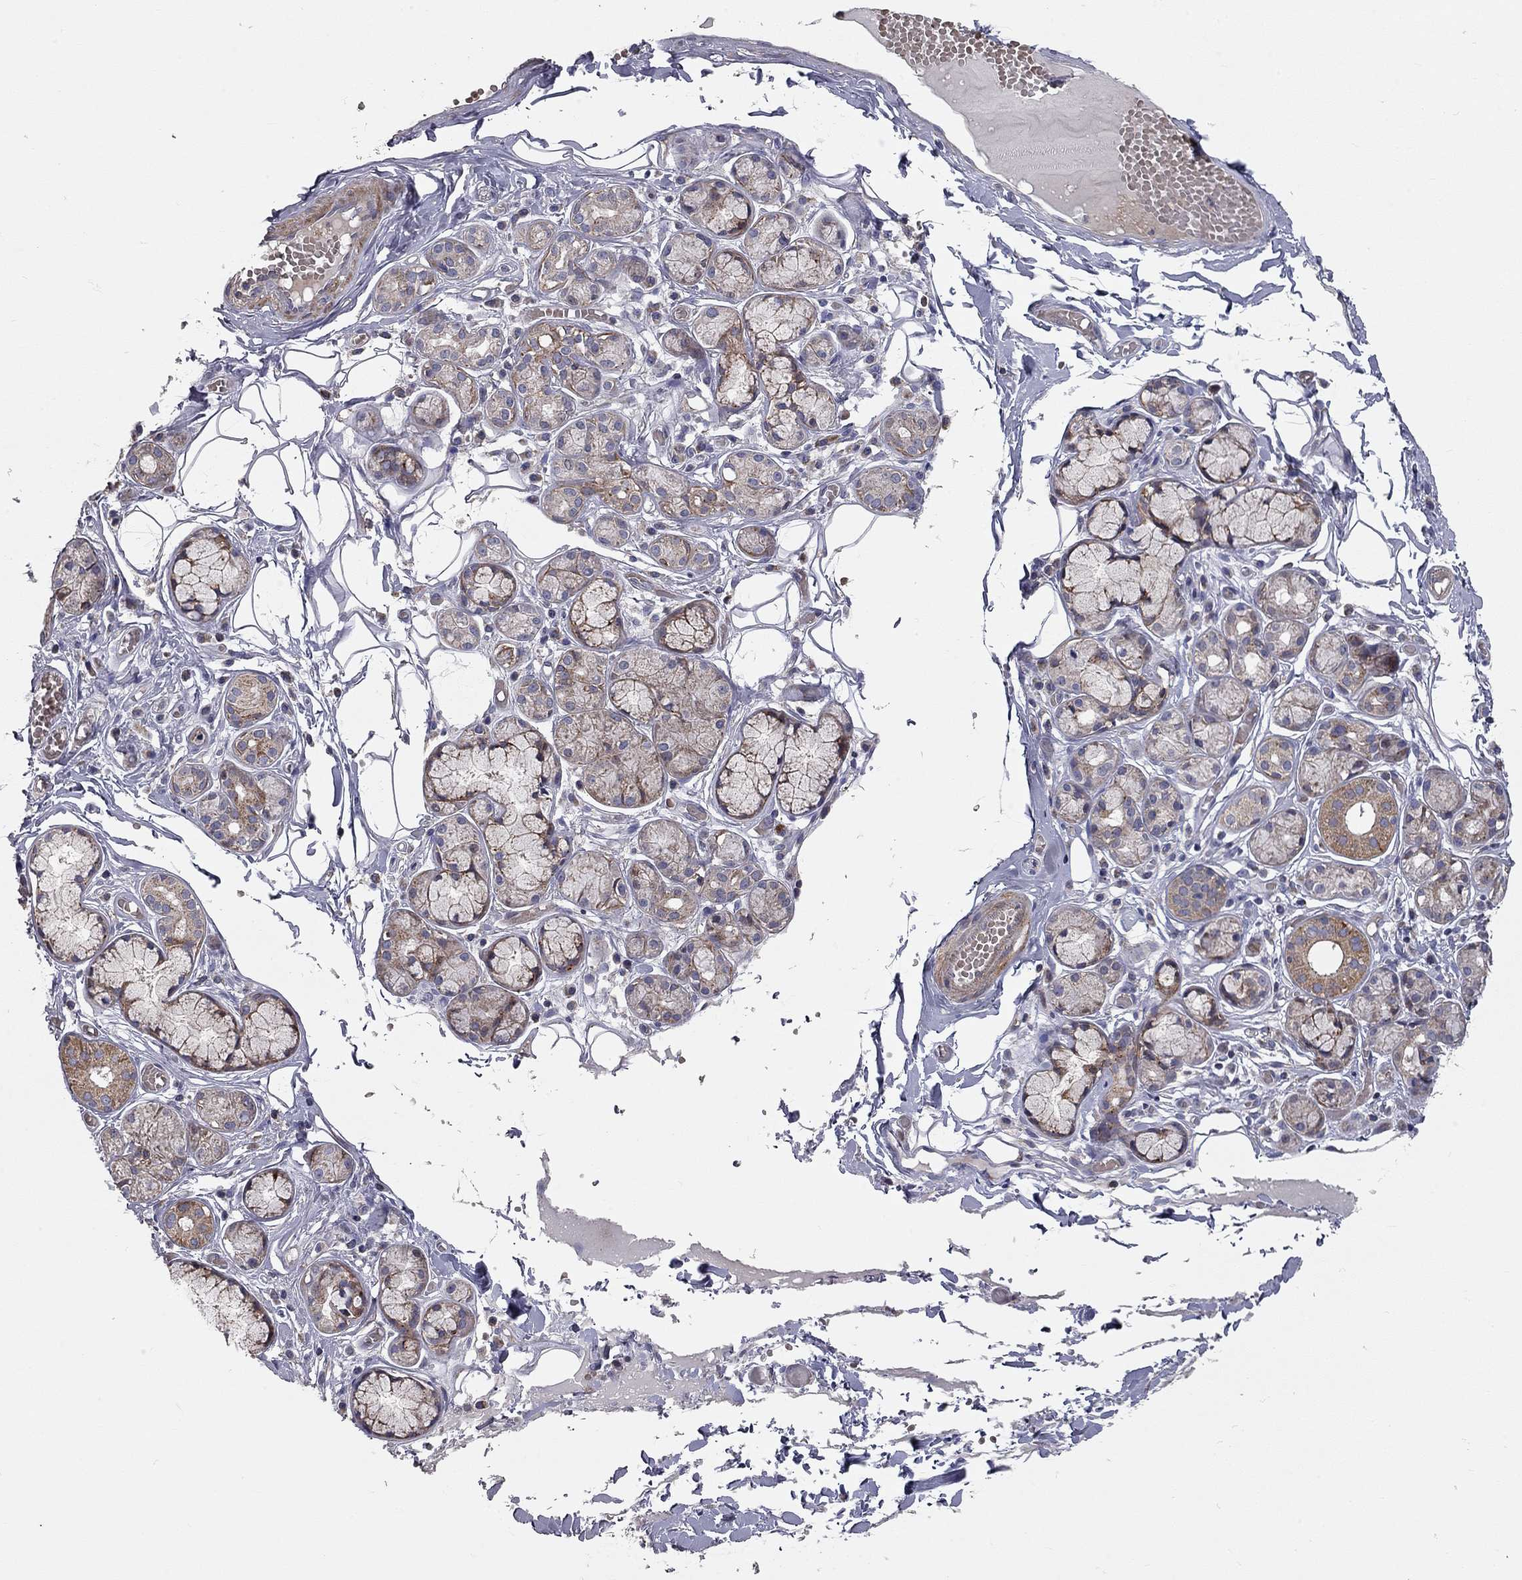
{"staining": {"intensity": "moderate", "quantity": "<25%", "location": "cytoplasmic/membranous"}, "tissue": "salivary gland", "cell_type": "Glandular cells", "image_type": "normal", "snomed": [{"axis": "morphology", "description": "Normal tissue, NOS"}, {"axis": "topography", "description": "Salivary gland"}, {"axis": "topography", "description": "Peripheral nerve tissue"}], "caption": "DAB (3,3'-diaminobenzidine) immunohistochemical staining of benign human salivary gland shows moderate cytoplasmic/membranous protein expression in about <25% of glandular cells.", "gene": "KANSL1L", "patient": {"sex": "male", "age": 71}}